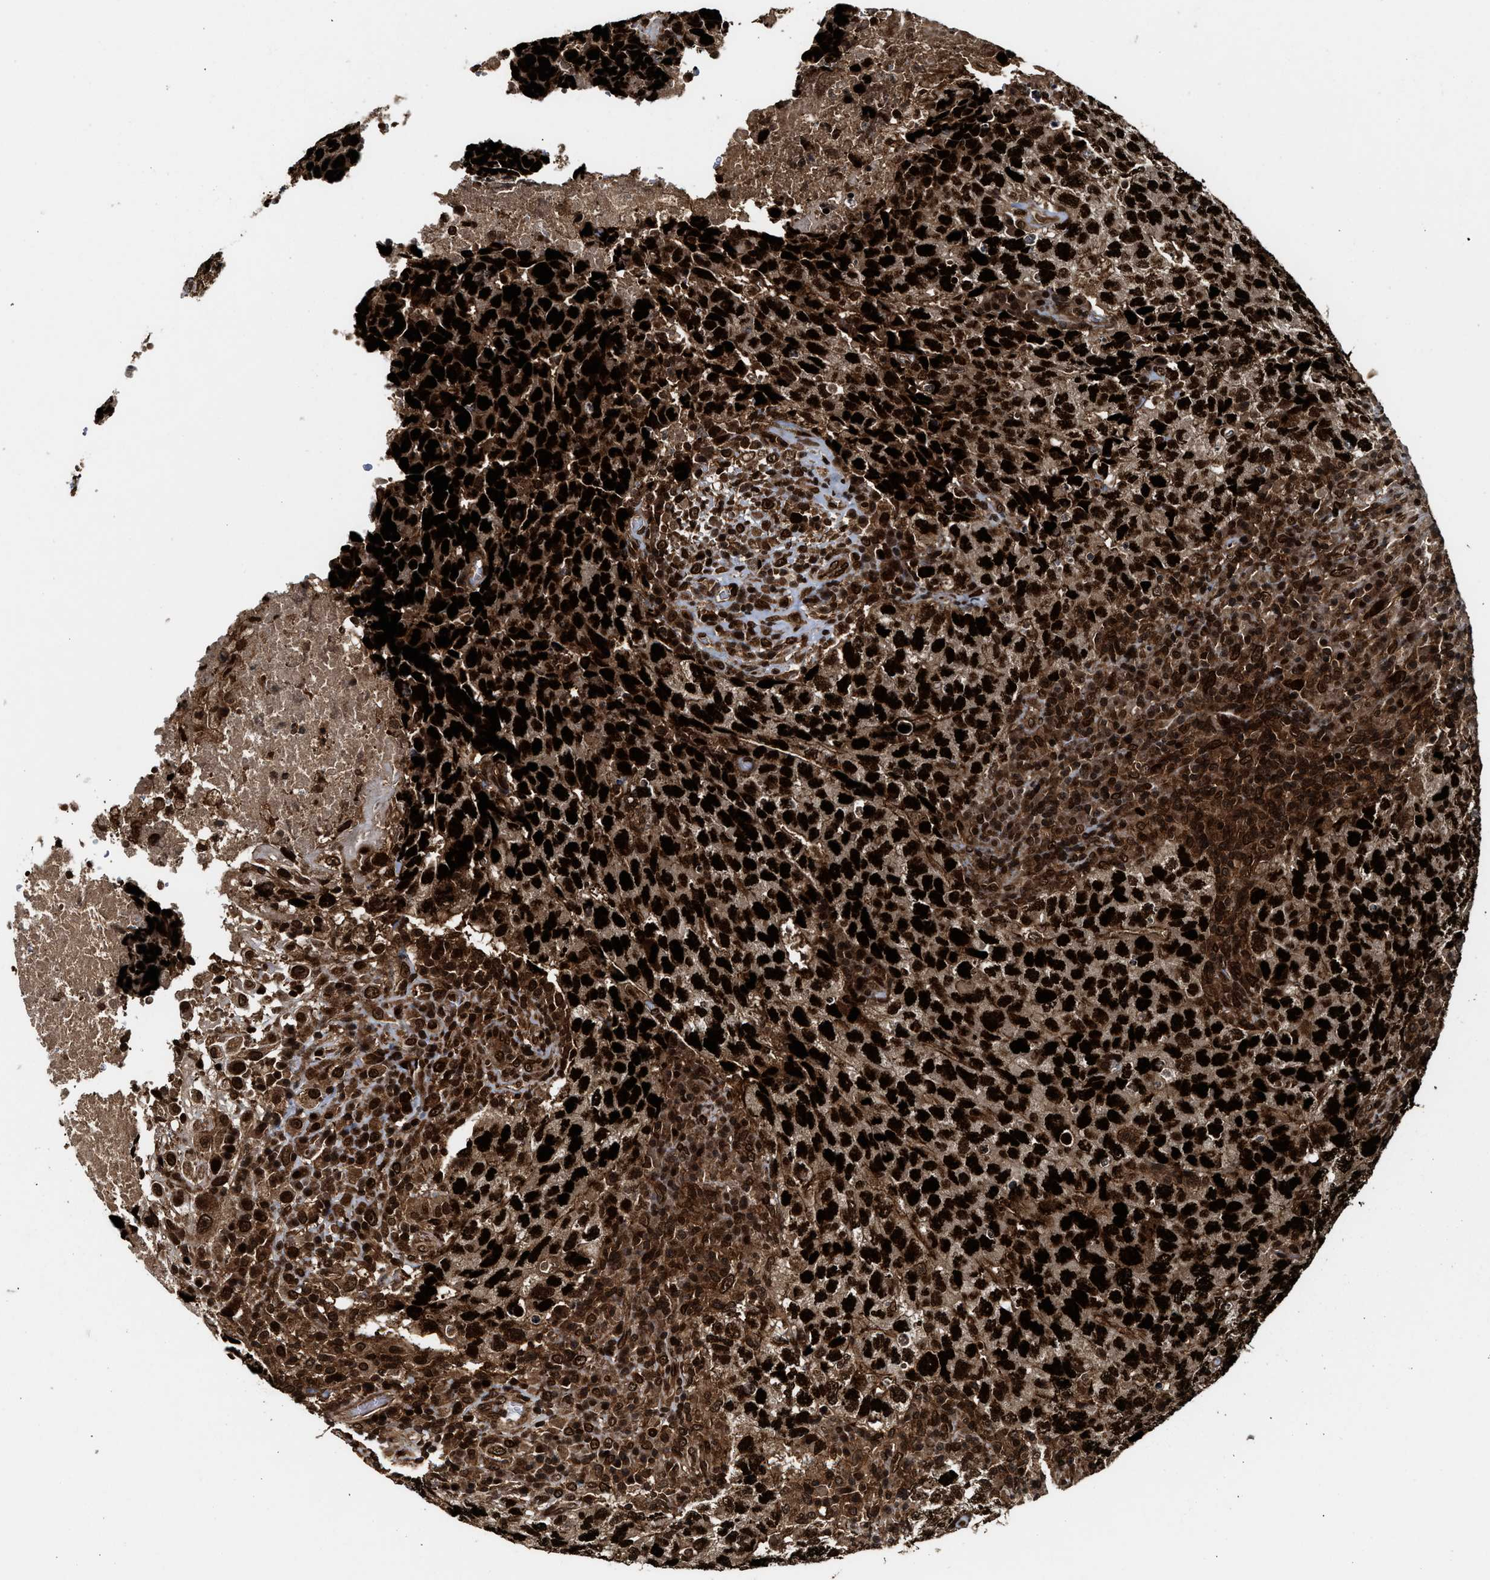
{"staining": {"intensity": "strong", "quantity": ">75%", "location": "nuclear"}, "tissue": "testis cancer", "cell_type": "Tumor cells", "image_type": "cancer", "snomed": [{"axis": "morphology", "description": "Necrosis, NOS"}, {"axis": "morphology", "description": "Carcinoma, Embryonal, NOS"}, {"axis": "topography", "description": "Testis"}], "caption": "Immunohistochemical staining of testis embryonal carcinoma reveals high levels of strong nuclear positivity in about >75% of tumor cells.", "gene": "MDM2", "patient": {"sex": "male", "age": 19}}